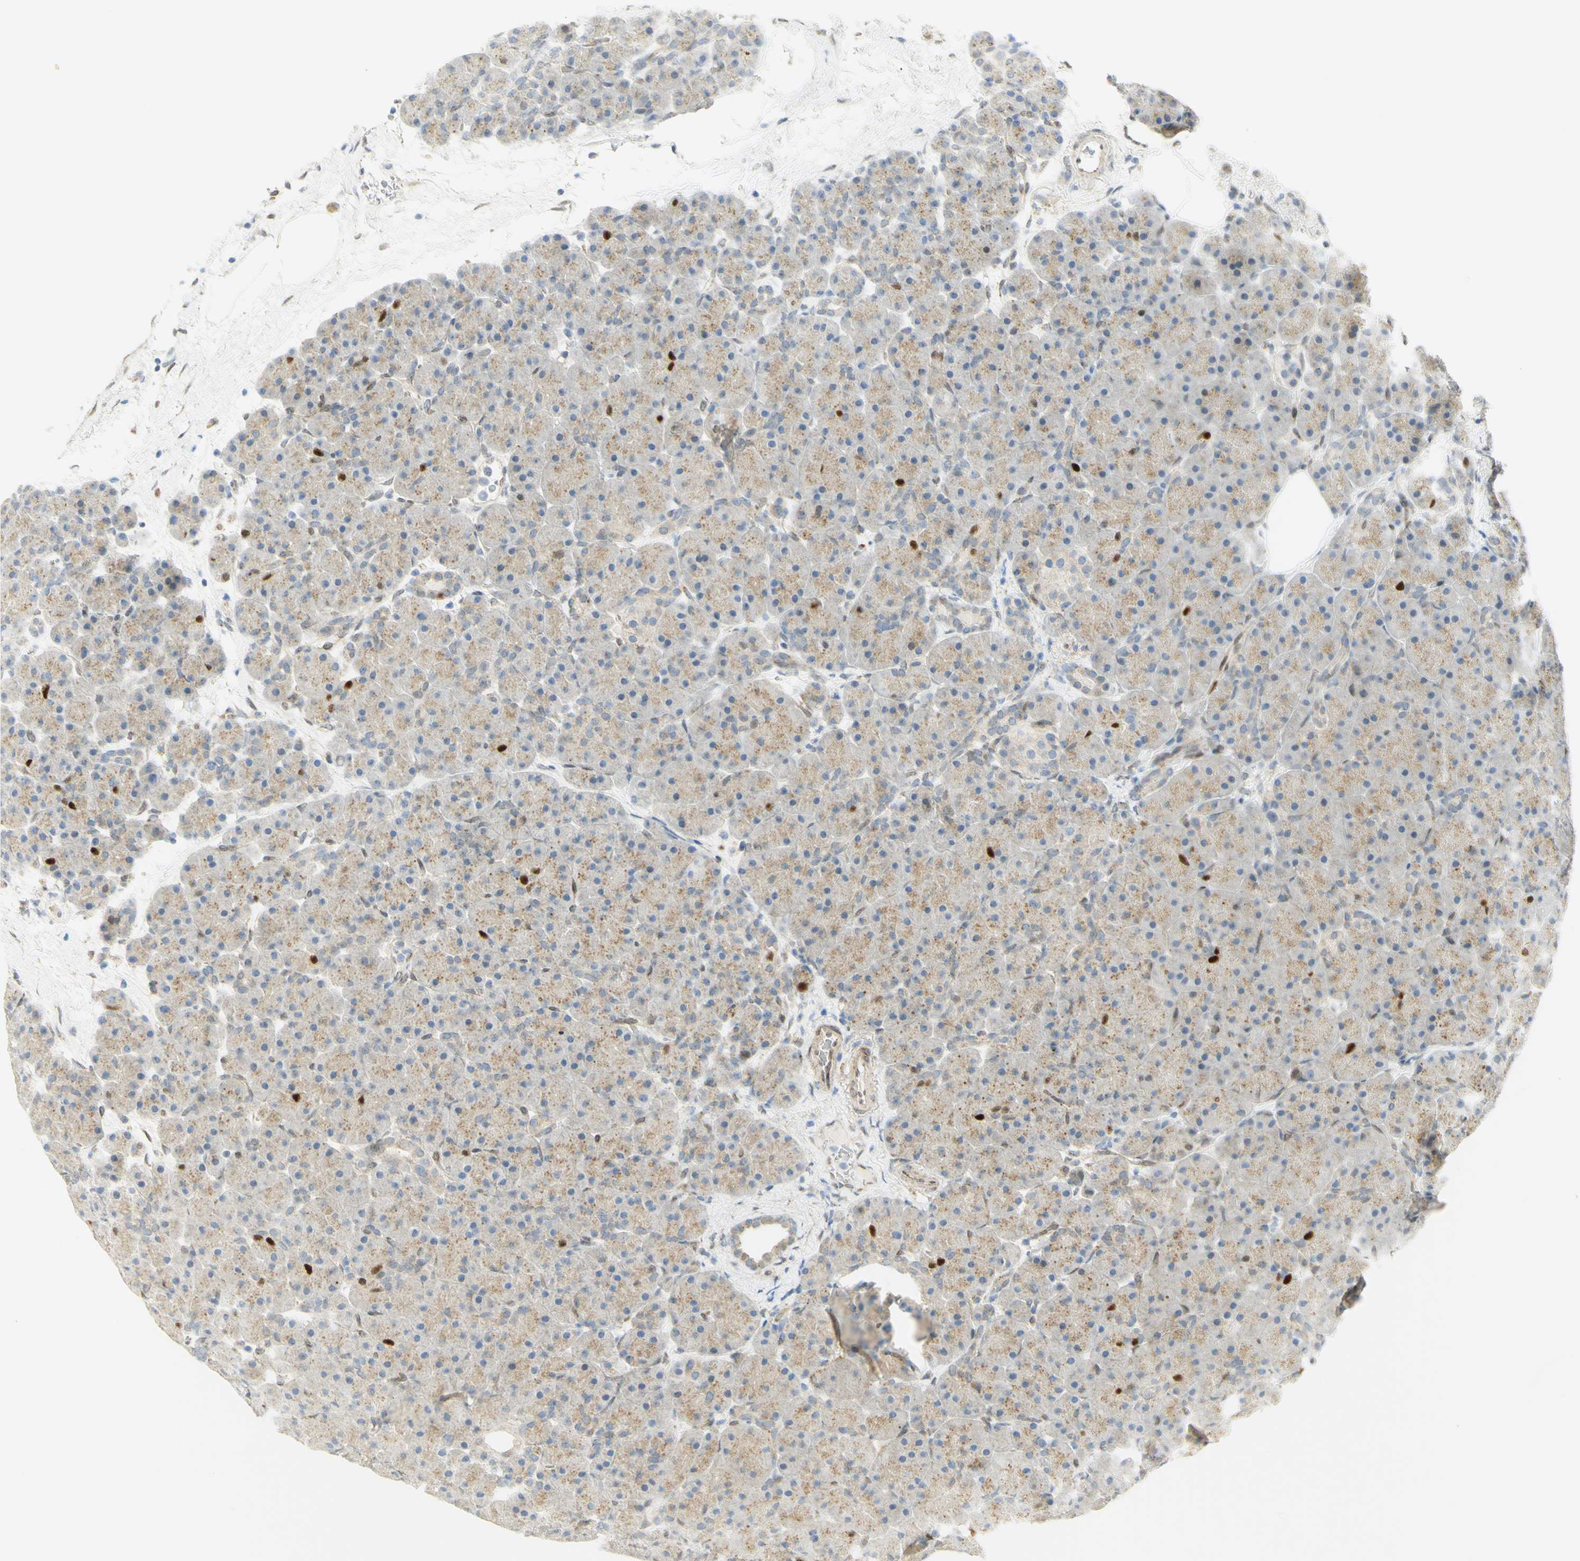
{"staining": {"intensity": "strong", "quantity": "<25%", "location": "nuclear"}, "tissue": "pancreas", "cell_type": "Exocrine glandular cells", "image_type": "normal", "snomed": [{"axis": "morphology", "description": "Normal tissue, NOS"}, {"axis": "topography", "description": "Pancreas"}], "caption": "Immunohistochemical staining of benign pancreas shows <25% levels of strong nuclear protein staining in about <25% of exocrine glandular cells. The staining is performed using DAB brown chromogen to label protein expression. The nuclei are counter-stained blue using hematoxylin.", "gene": "E2F1", "patient": {"sex": "male", "age": 66}}